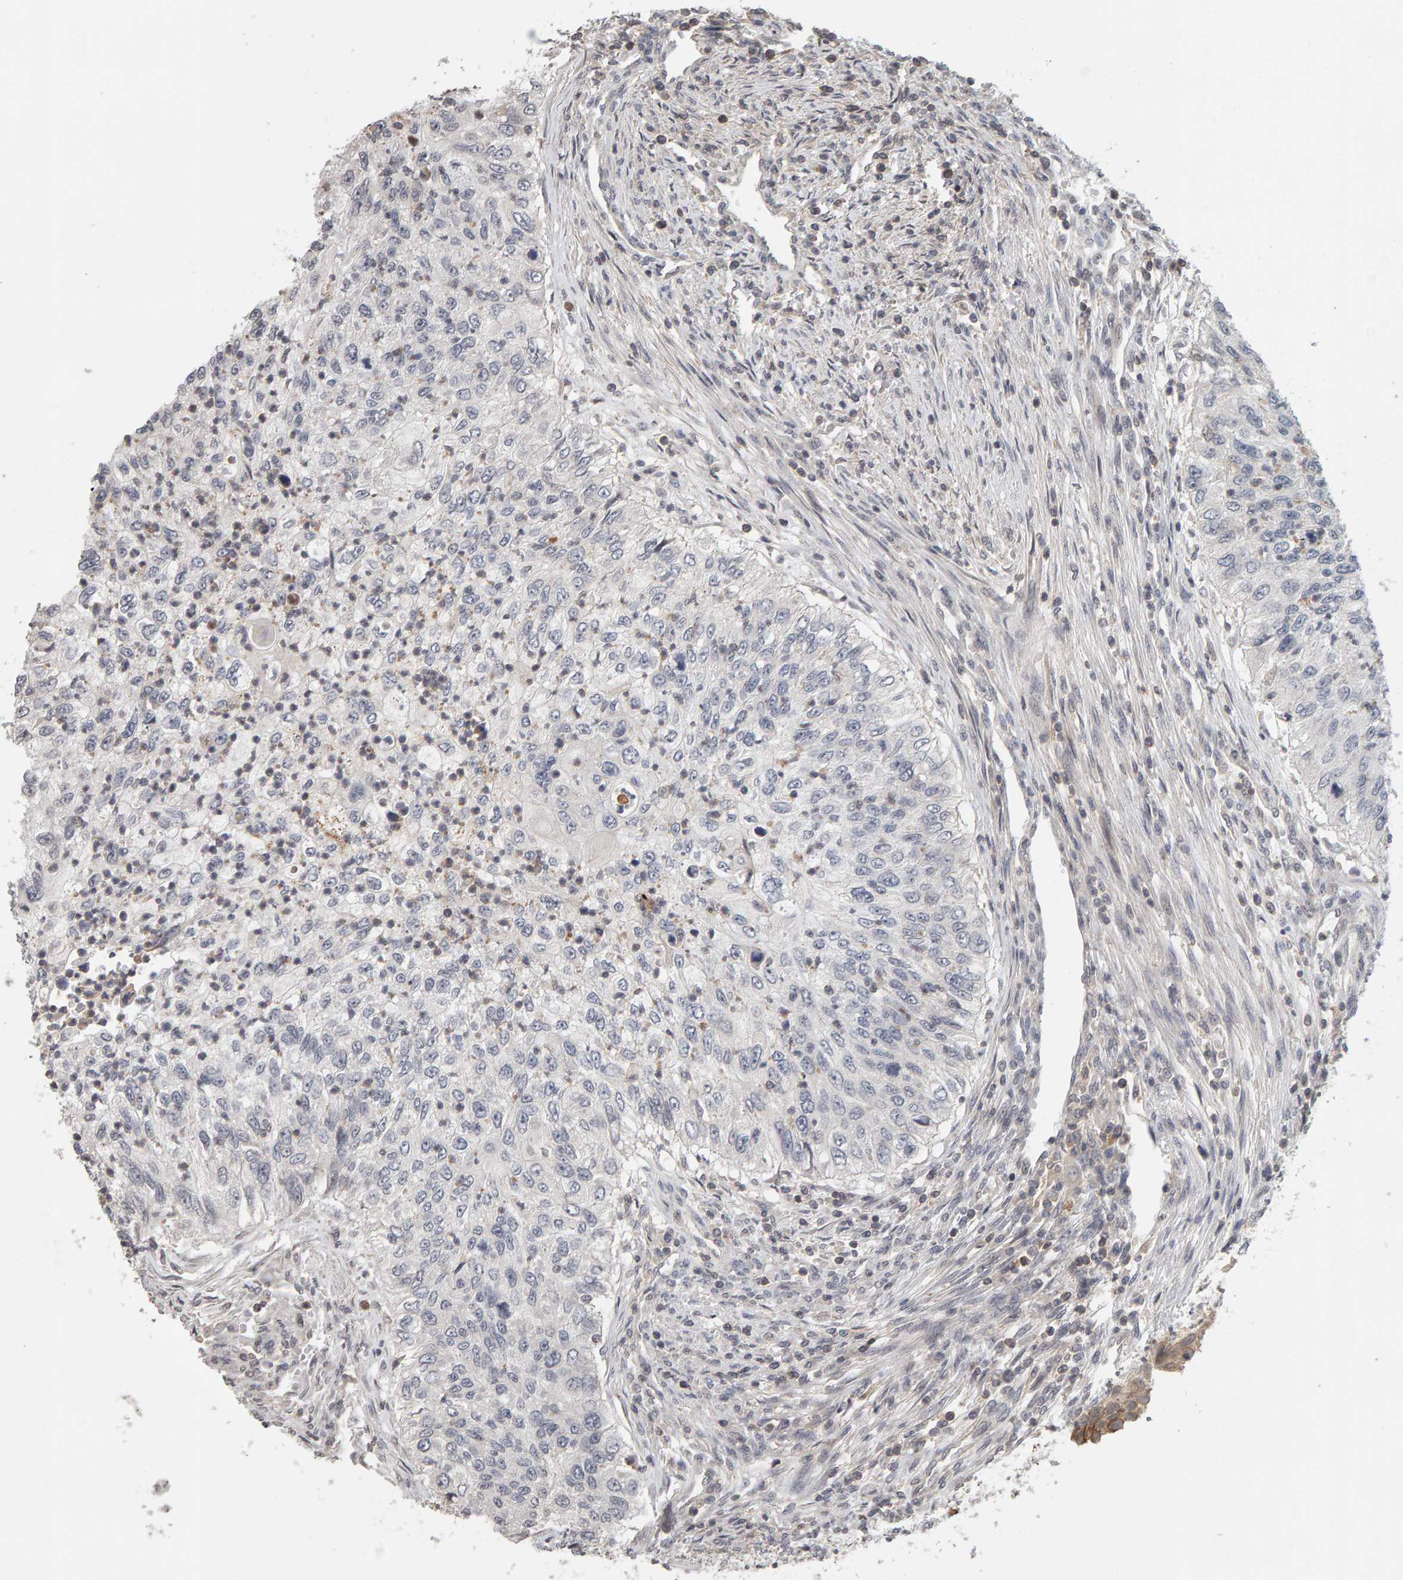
{"staining": {"intensity": "negative", "quantity": "none", "location": "none"}, "tissue": "urothelial cancer", "cell_type": "Tumor cells", "image_type": "cancer", "snomed": [{"axis": "morphology", "description": "Urothelial carcinoma, High grade"}, {"axis": "topography", "description": "Urinary bladder"}], "caption": "IHC of human urothelial carcinoma (high-grade) reveals no positivity in tumor cells. The staining was performed using DAB to visualize the protein expression in brown, while the nuclei were stained in blue with hematoxylin (Magnification: 20x).", "gene": "TEFM", "patient": {"sex": "female", "age": 60}}